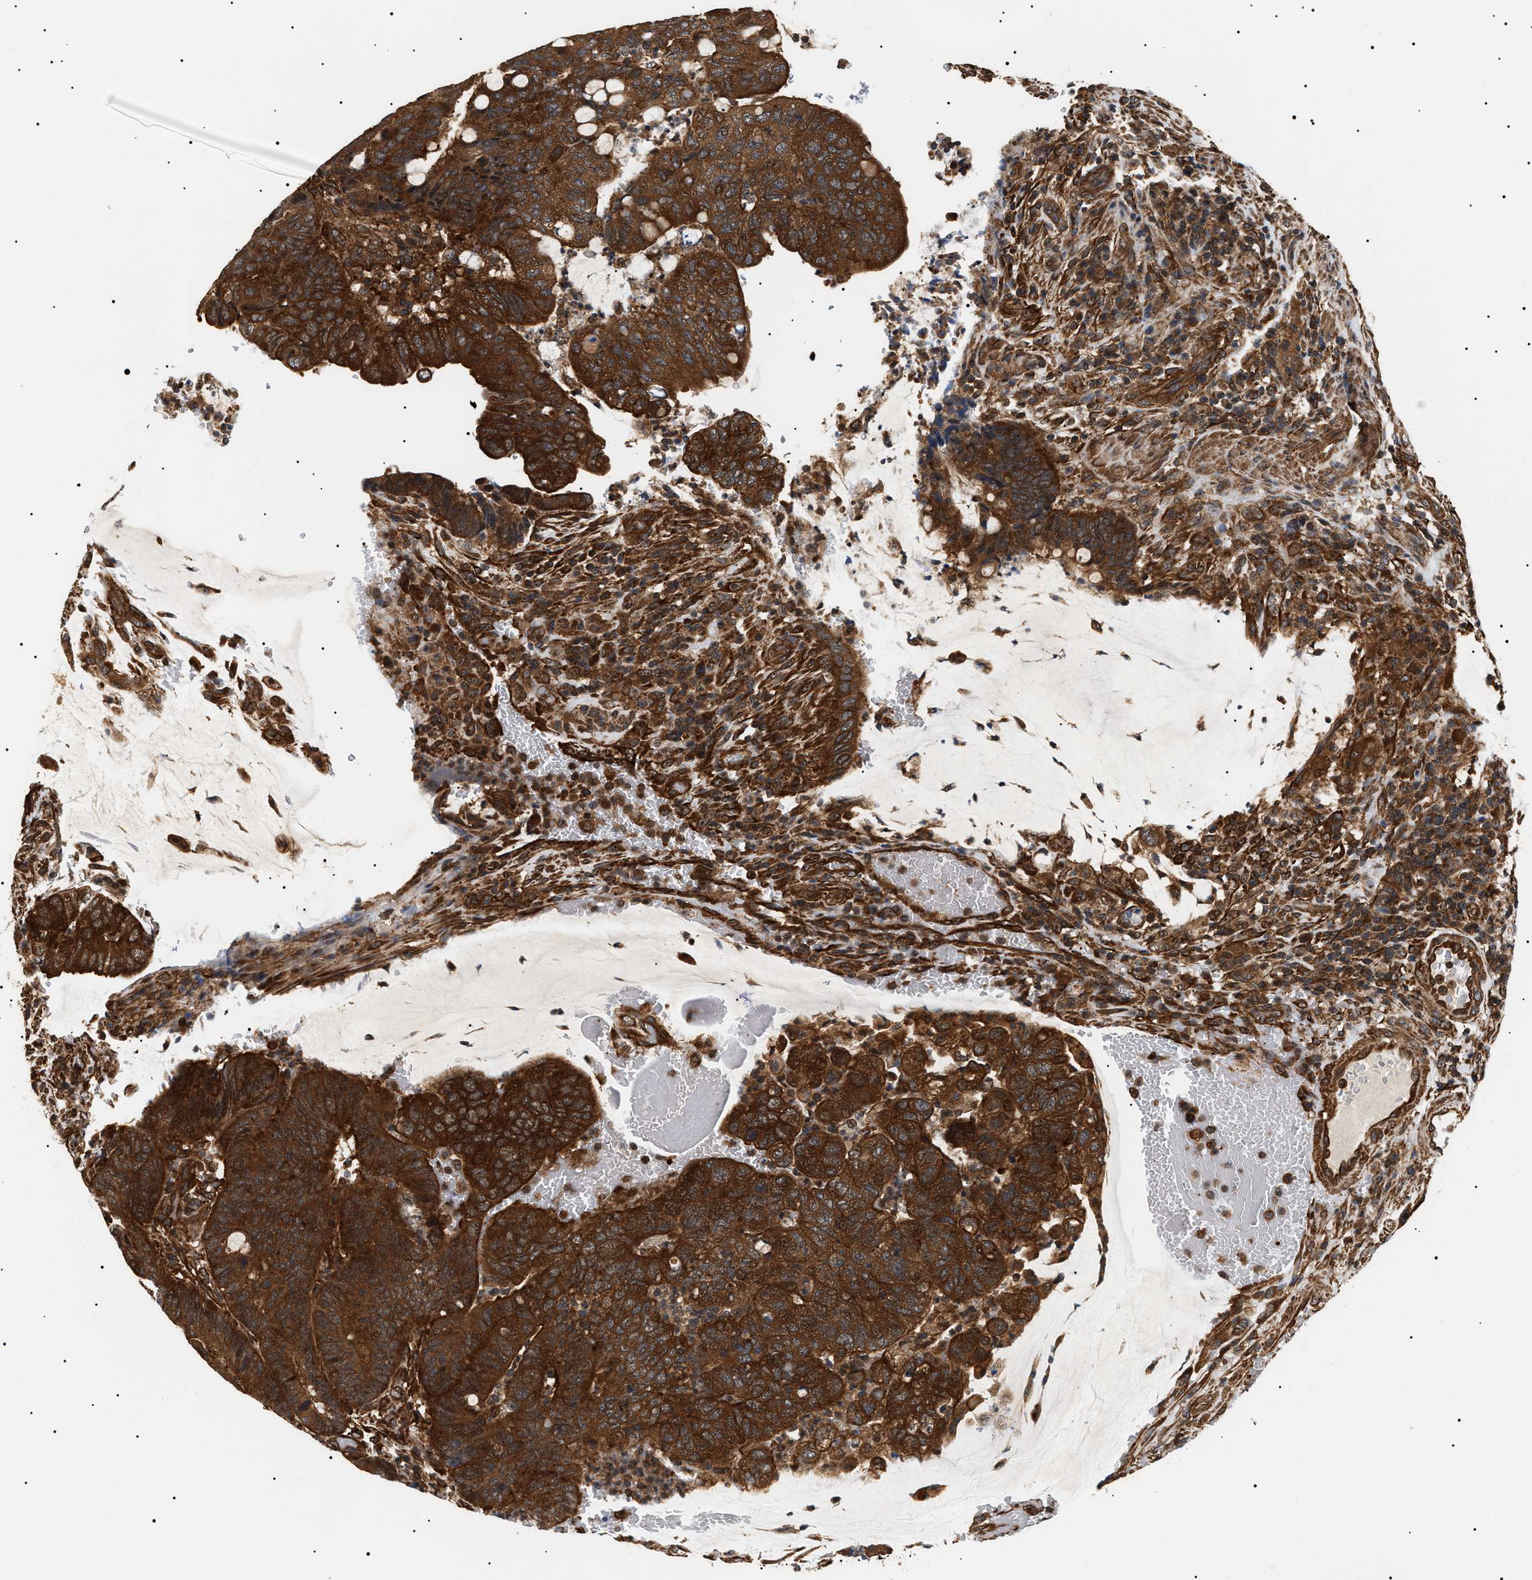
{"staining": {"intensity": "strong", "quantity": ">75%", "location": "cytoplasmic/membranous"}, "tissue": "colorectal cancer", "cell_type": "Tumor cells", "image_type": "cancer", "snomed": [{"axis": "morphology", "description": "Normal tissue, NOS"}, {"axis": "morphology", "description": "Adenocarcinoma, NOS"}, {"axis": "topography", "description": "Rectum"}, {"axis": "topography", "description": "Peripheral nerve tissue"}], "caption": "Colorectal cancer stained for a protein shows strong cytoplasmic/membranous positivity in tumor cells.", "gene": "SH3GLB2", "patient": {"sex": "male", "age": 92}}